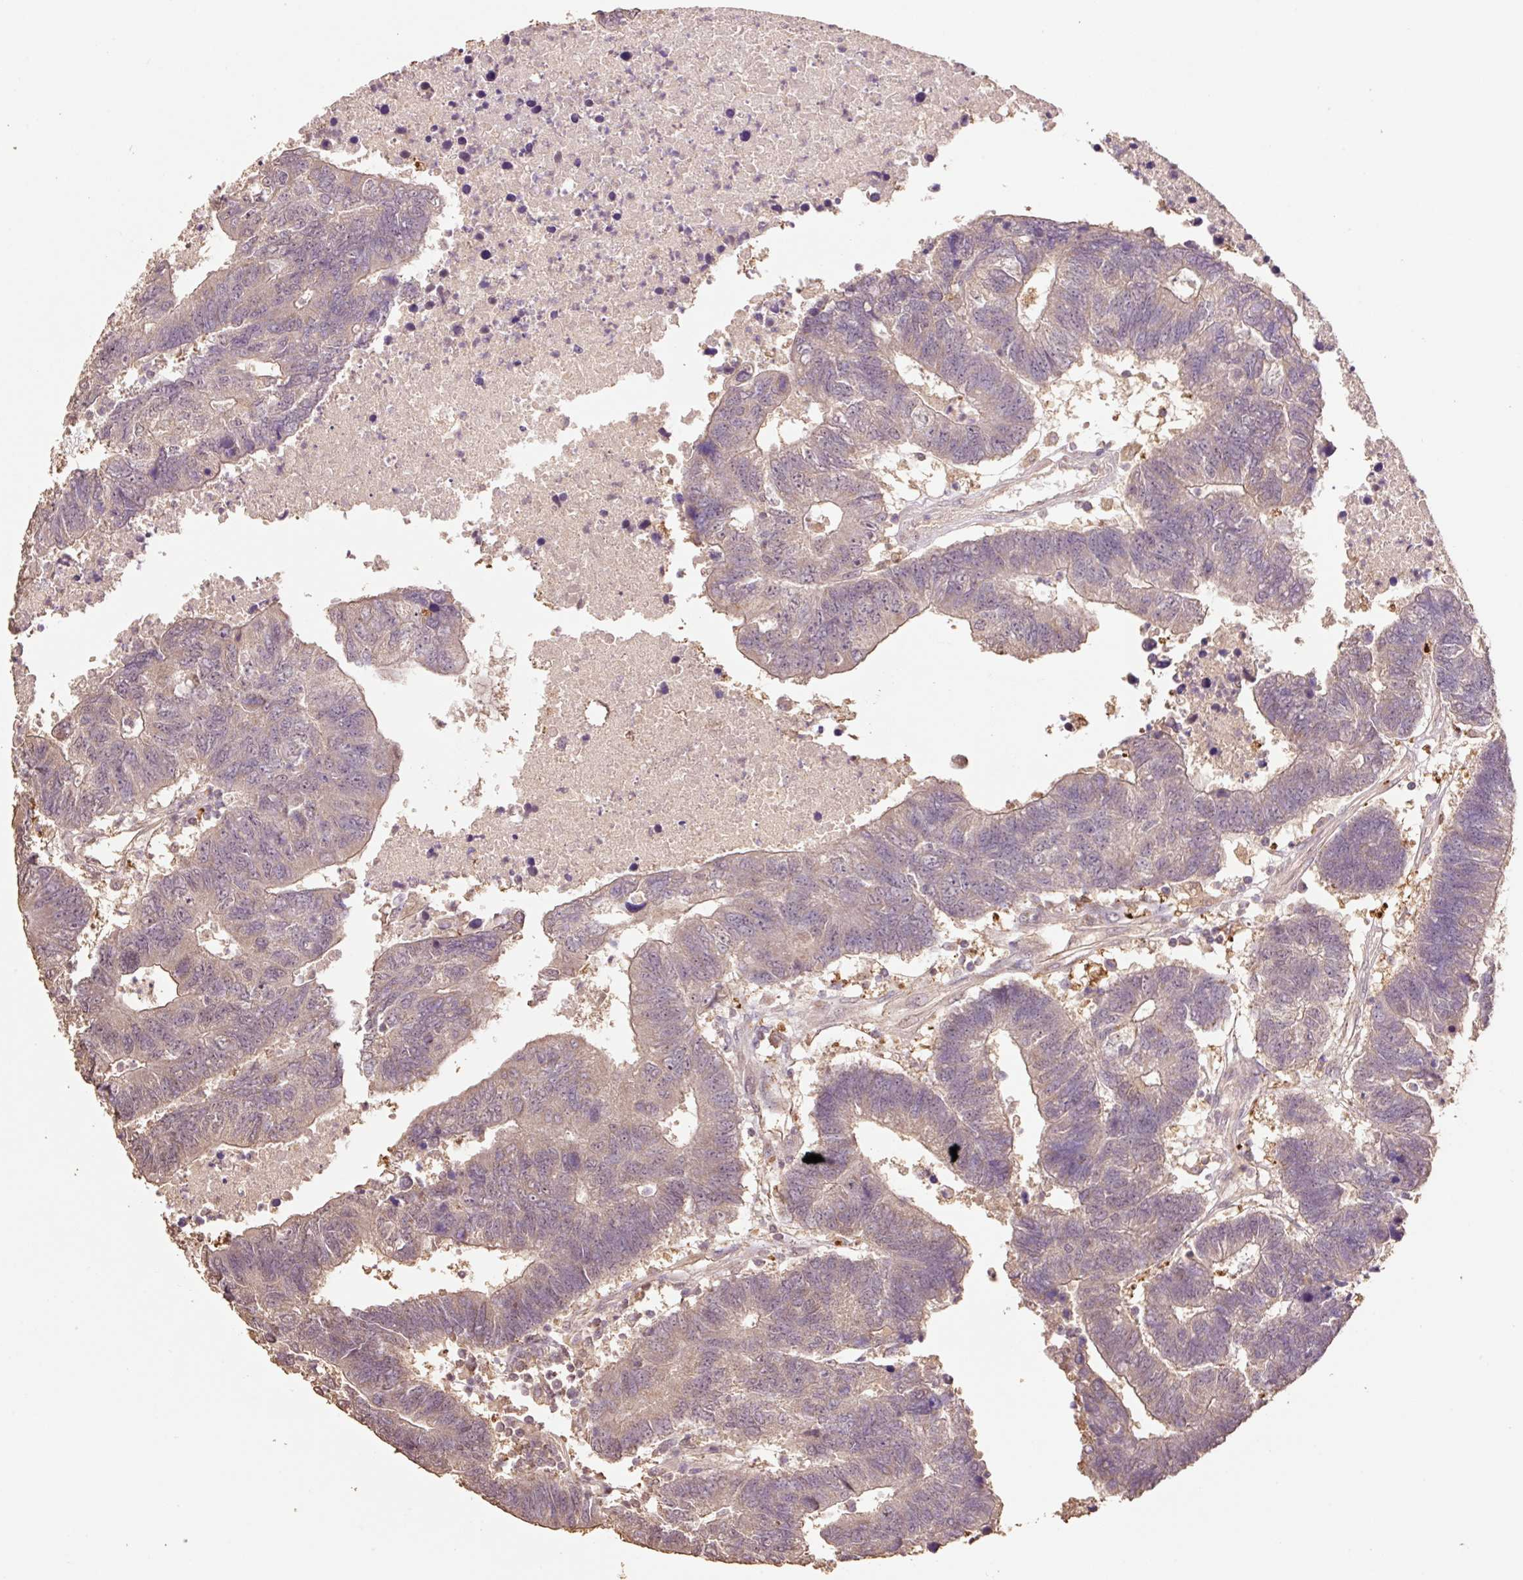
{"staining": {"intensity": "weak", "quantity": ">75%", "location": "cytoplasmic/membranous,nuclear"}, "tissue": "colorectal cancer", "cell_type": "Tumor cells", "image_type": "cancer", "snomed": [{"axis": "morphology", "description": "Adenocarcinoma, NOS"}, {"axis": "topography", "description": "Colon"}], "caption": "About >75% of tumor cells in human colorectal cancer (adenocarcinoma) exhibit weak cytoplasmic/membranous and nuclear protein expression as visualized by brown immunohistochemical staining.", "gene": "HERC2", "patient": {"sex": "female", "age": 48}}